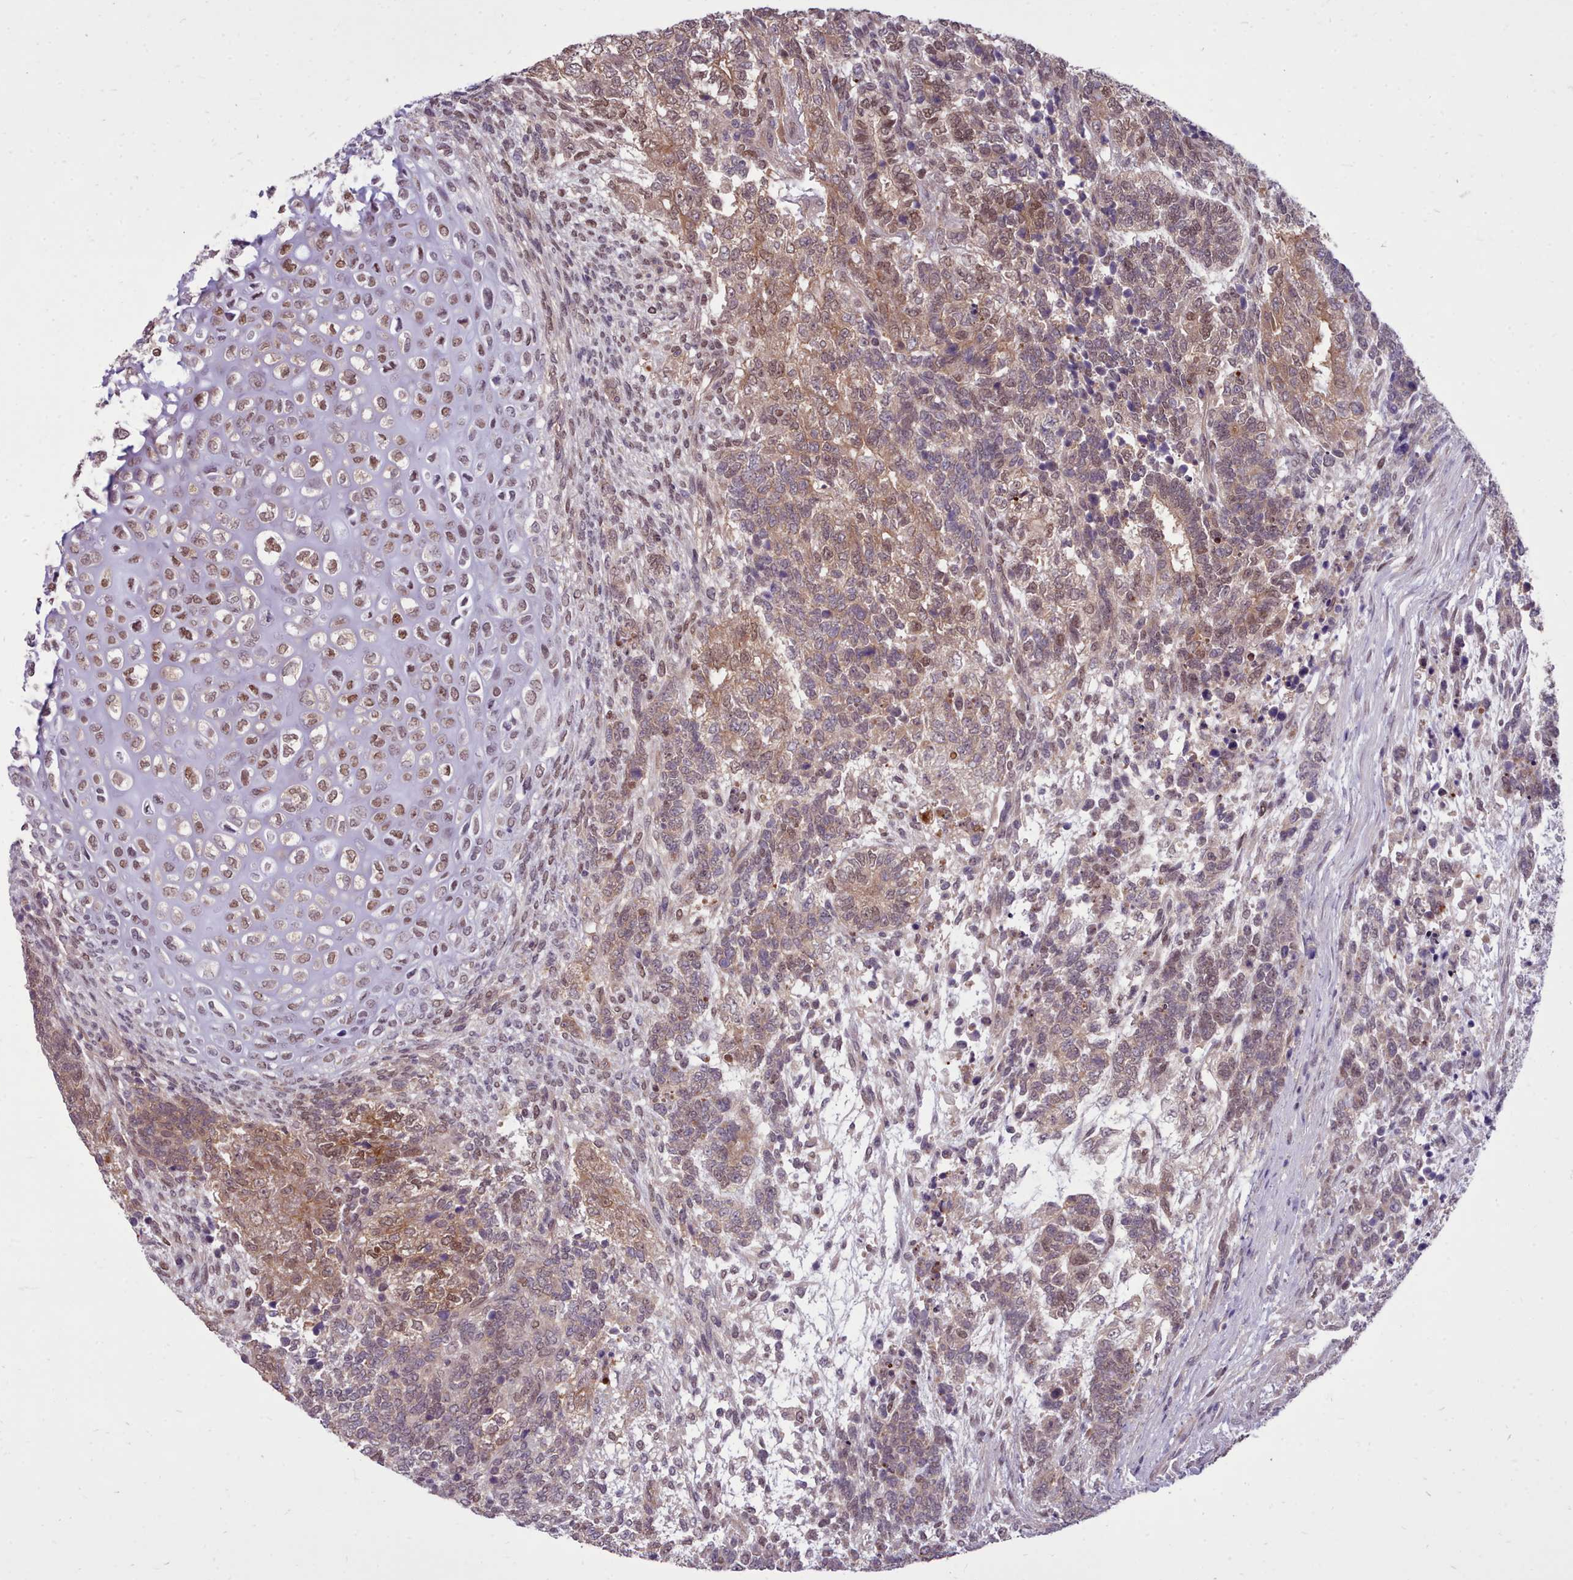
{"staining": {"intensity": "moderate", "quantity": "25%-75%", "location": "cytoplasmic/membranous,nuclear"}, "tissue": "testis cancer", "cell_type": "Tumor cells", "image_type": "cancer", "snomed": [{"axis": "morphology", "description": "Carcinoma, Embryonal, NOS"}, {"axis": "topography", "description": "Testis"}], "caption": "Immunohistochemistry photomicrograph of testis cancer stained for a protein (brown), which shows medium levels of moderate cytoplasmic/membranous and nuclear expression in approximately 25%-75% of tumor cells.", "gene": "AHCY", "patient": {"sex": "male", "age": 23}}